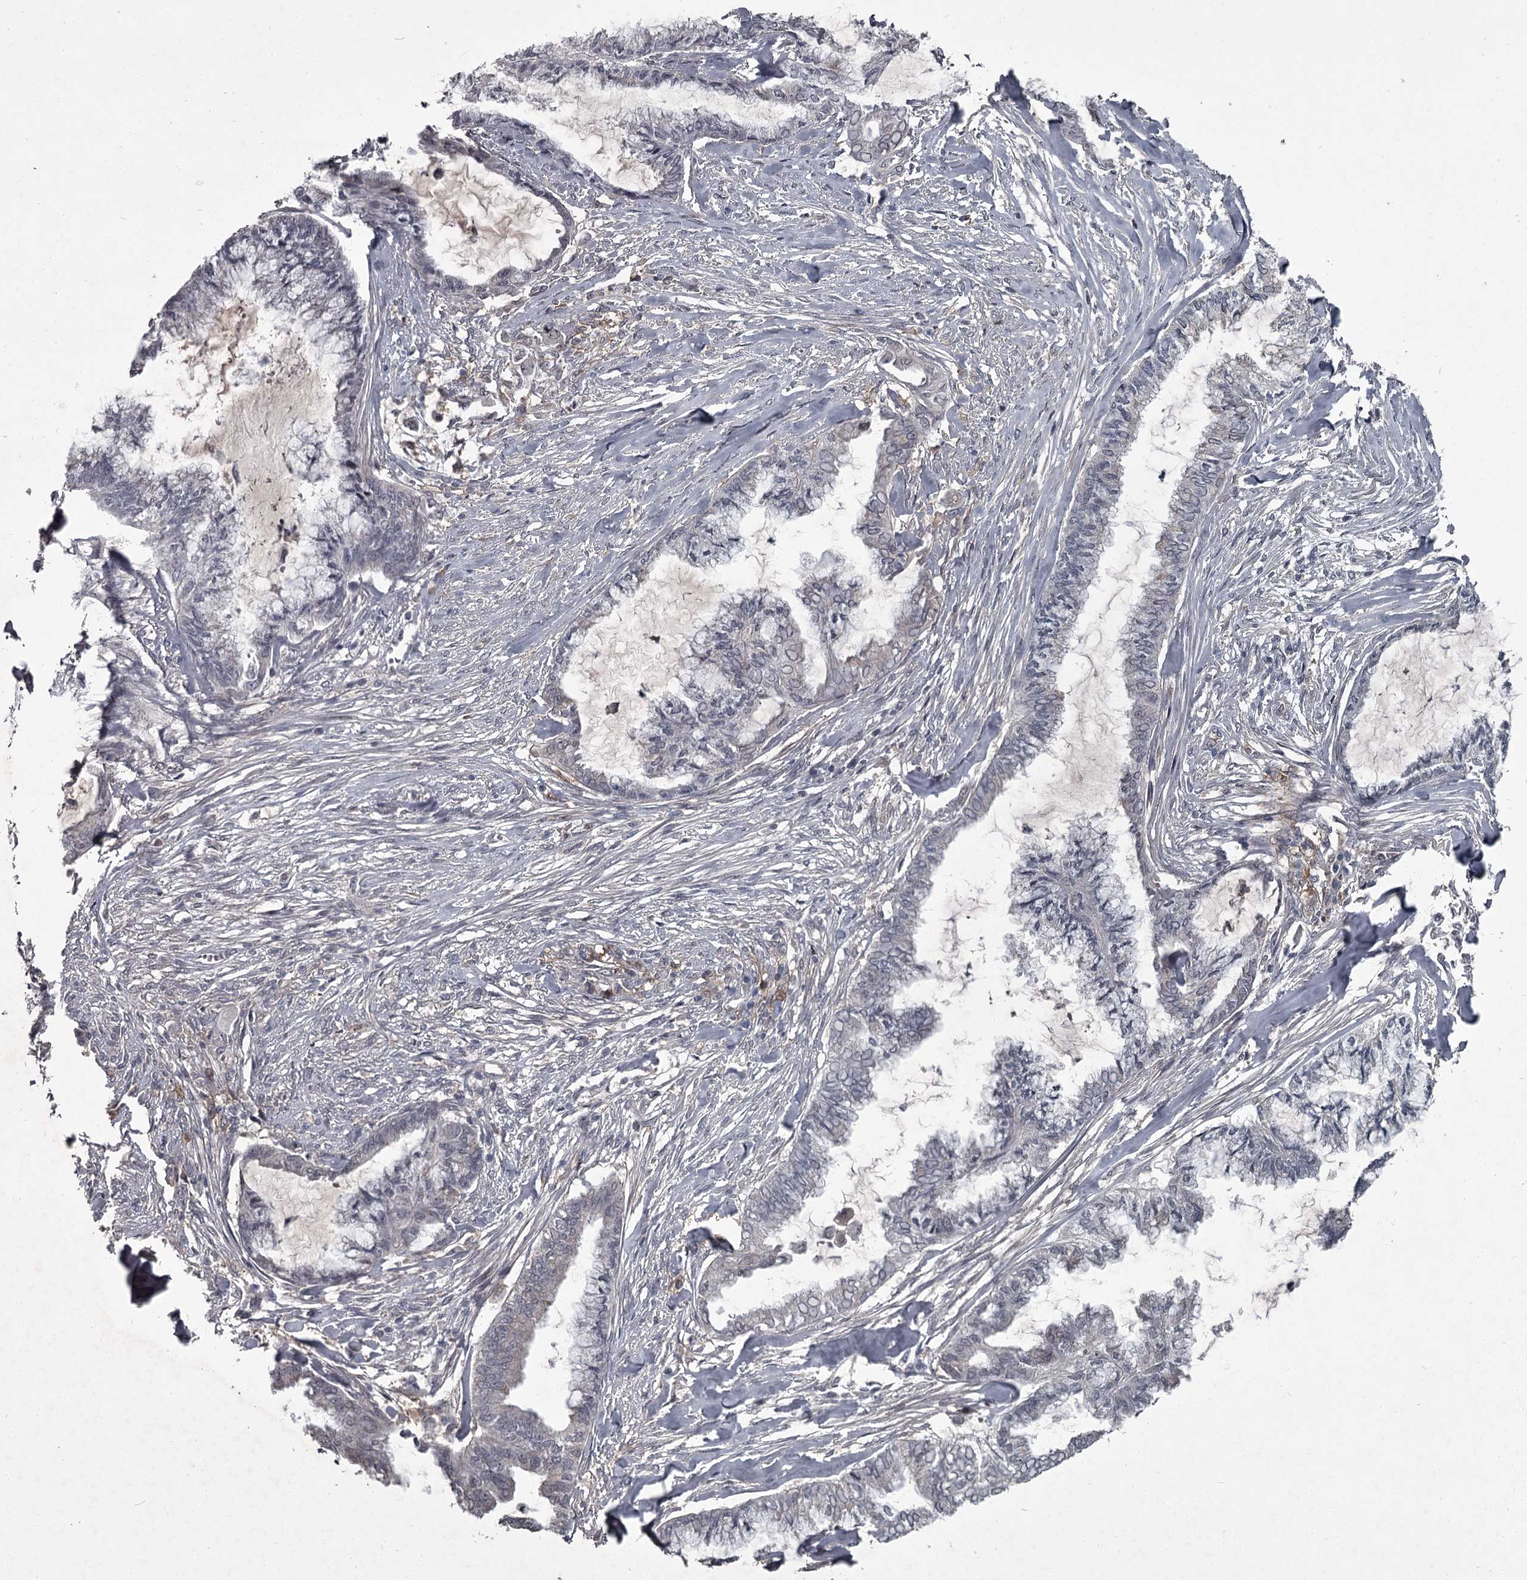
{"staining": {"intensity": "negative", "quantity": "none", "location": "none"}, "tissue": "endometrial cancer", "cell_type": "Tumor cells", "image_type": "cancer", "snomed": [{"axis": "morphology", "description": "Adenocarcinoma, NOS"}, {"axis": "topography", "description": "Endometrium"}], "caption": "An image of adenocarcinoma (endometrial) stained for a protein demonstrates no brown staining in tumor cells.", "gene": "FLVCR2", "patient": {"sex": "female", "age": 86}}